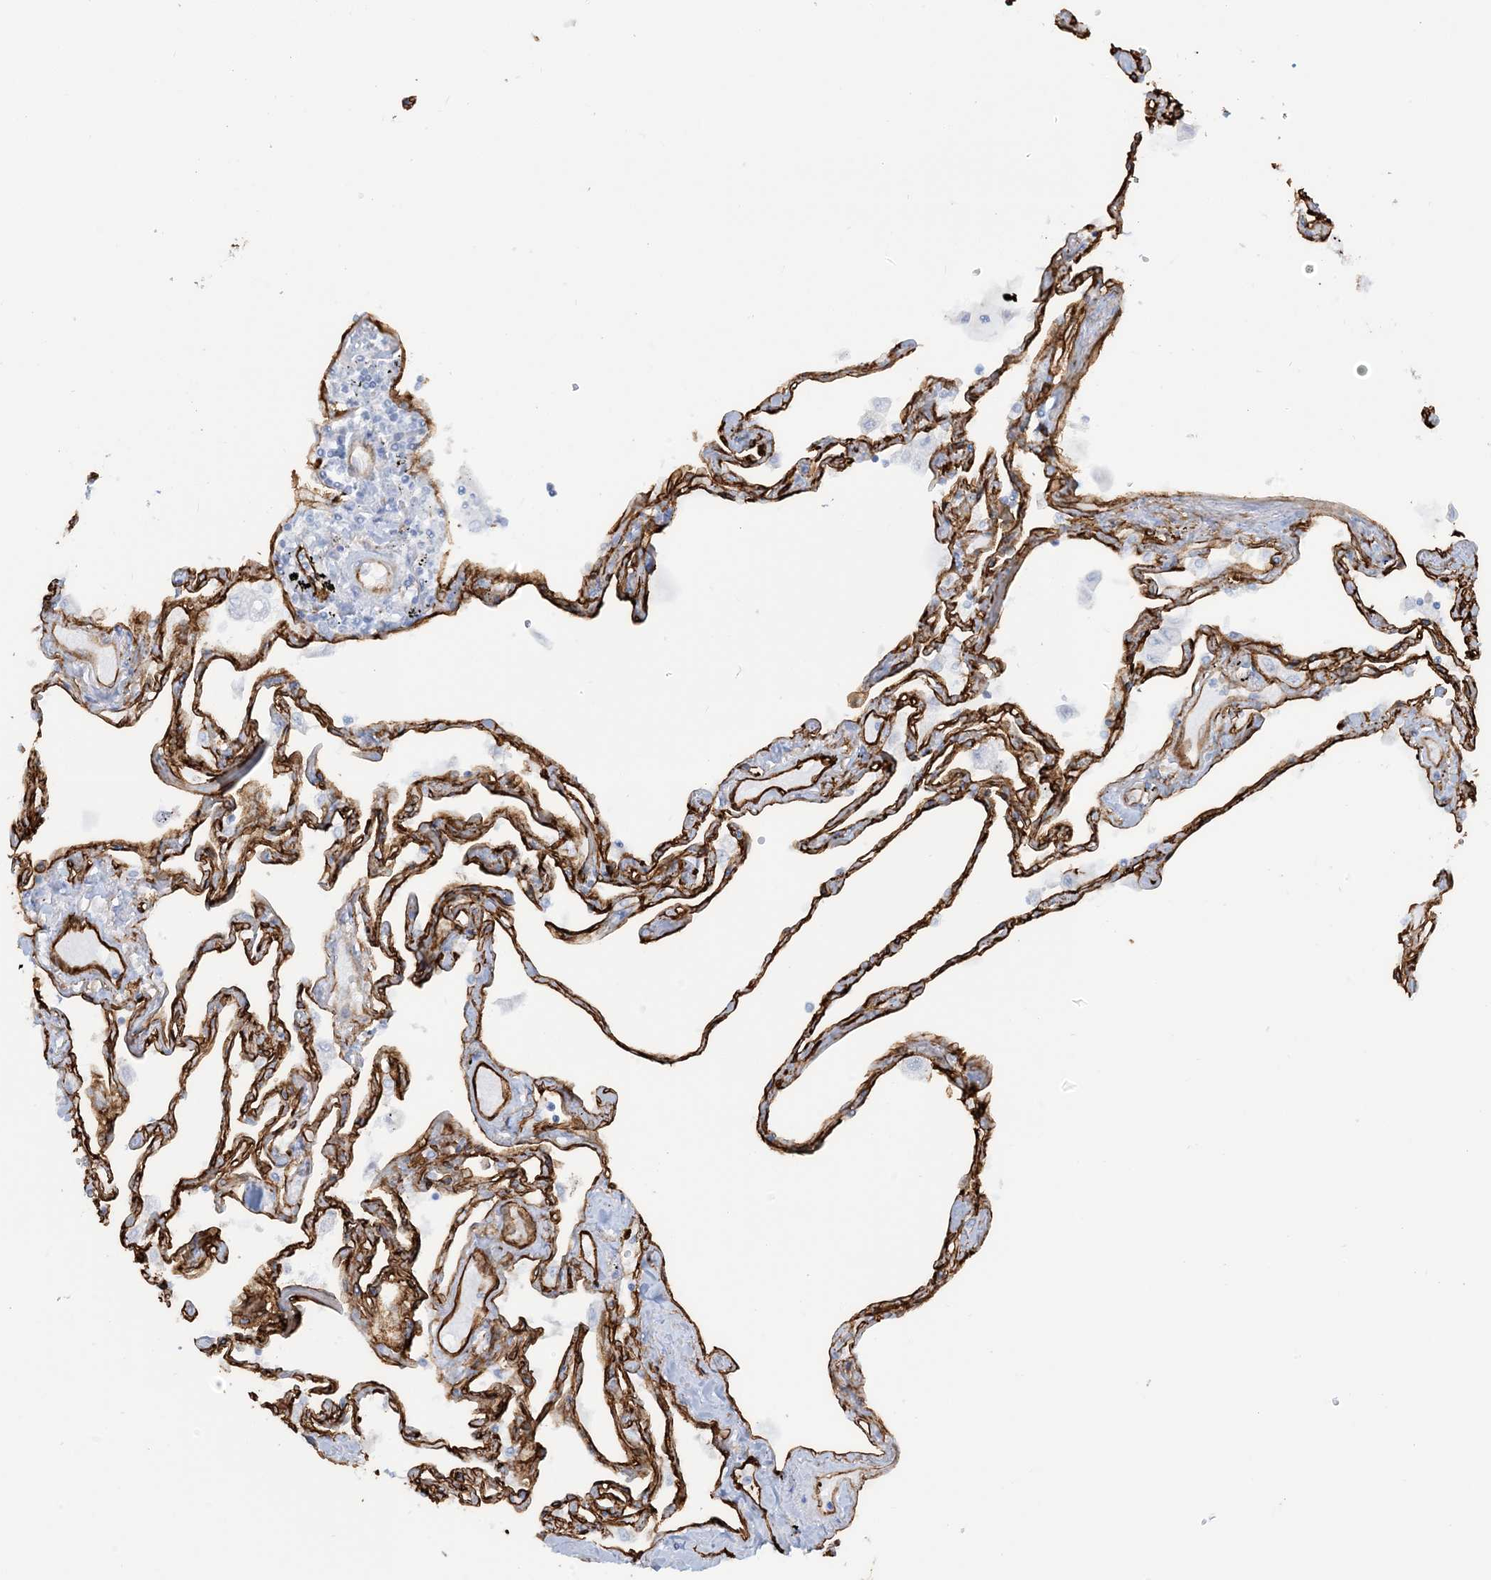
{"staining": {"intensity": "strong", "quantity": ">75%", "location": "cytoplasmic/membranous"}, "tissue": "lung", "cell_type": "Alveolar cells", "image_type": "normal", "snomed": [{"axis": "morphology", "description": "Normal tissue, NOS"}, {"axis": "topography", "description": "Lung"}], "caption": "Protein expression by IHC shows strong cytoplasmic/membranous expression in approximately >75% of alveolar cells in benign lung. Immunohistochemistry stains the protein in brown and the nuclei are stained blue.", "gene": "EPS8L3", "patient": {"sex": "female", "age": 67}}